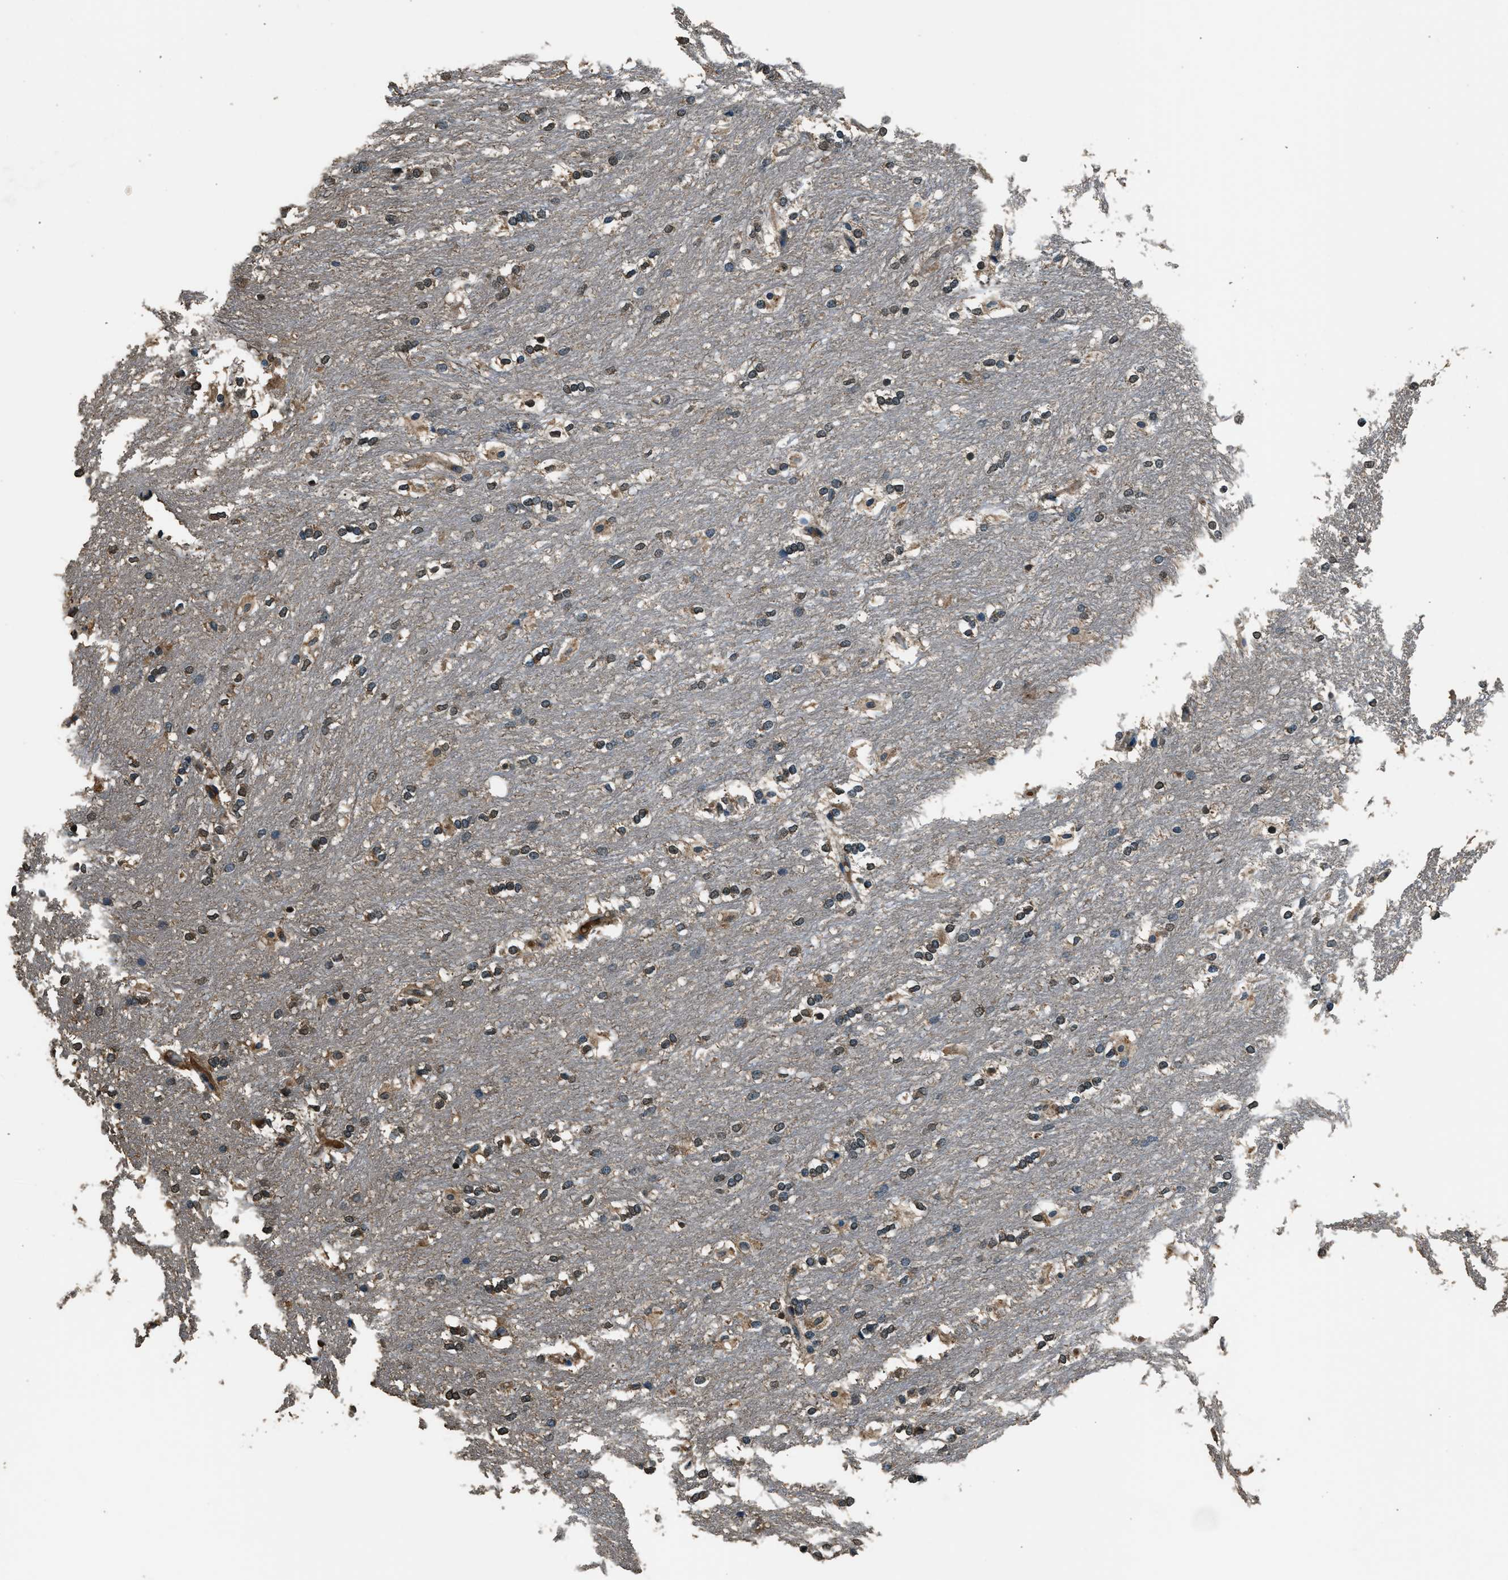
{"staining": {"intensity": "weak", "quantity": "<25%", "location": "nuclear"}, "tissue": "caudate", "cell_type": "Glial cells", "image_type": "normal", "snomed": [{"axis": "morphology", "description": "Normal tissue, NOS"}, {"axis": "topography", "description": "Lateral ventricle wall"}], "caption": "Immunohistochemistry histopathology image of unremarkable human caudate stained for a protein (brown), which shows no staining in glial cells.", "gene": "SALL3", "patient": {"sex": "female", "age": 19}}